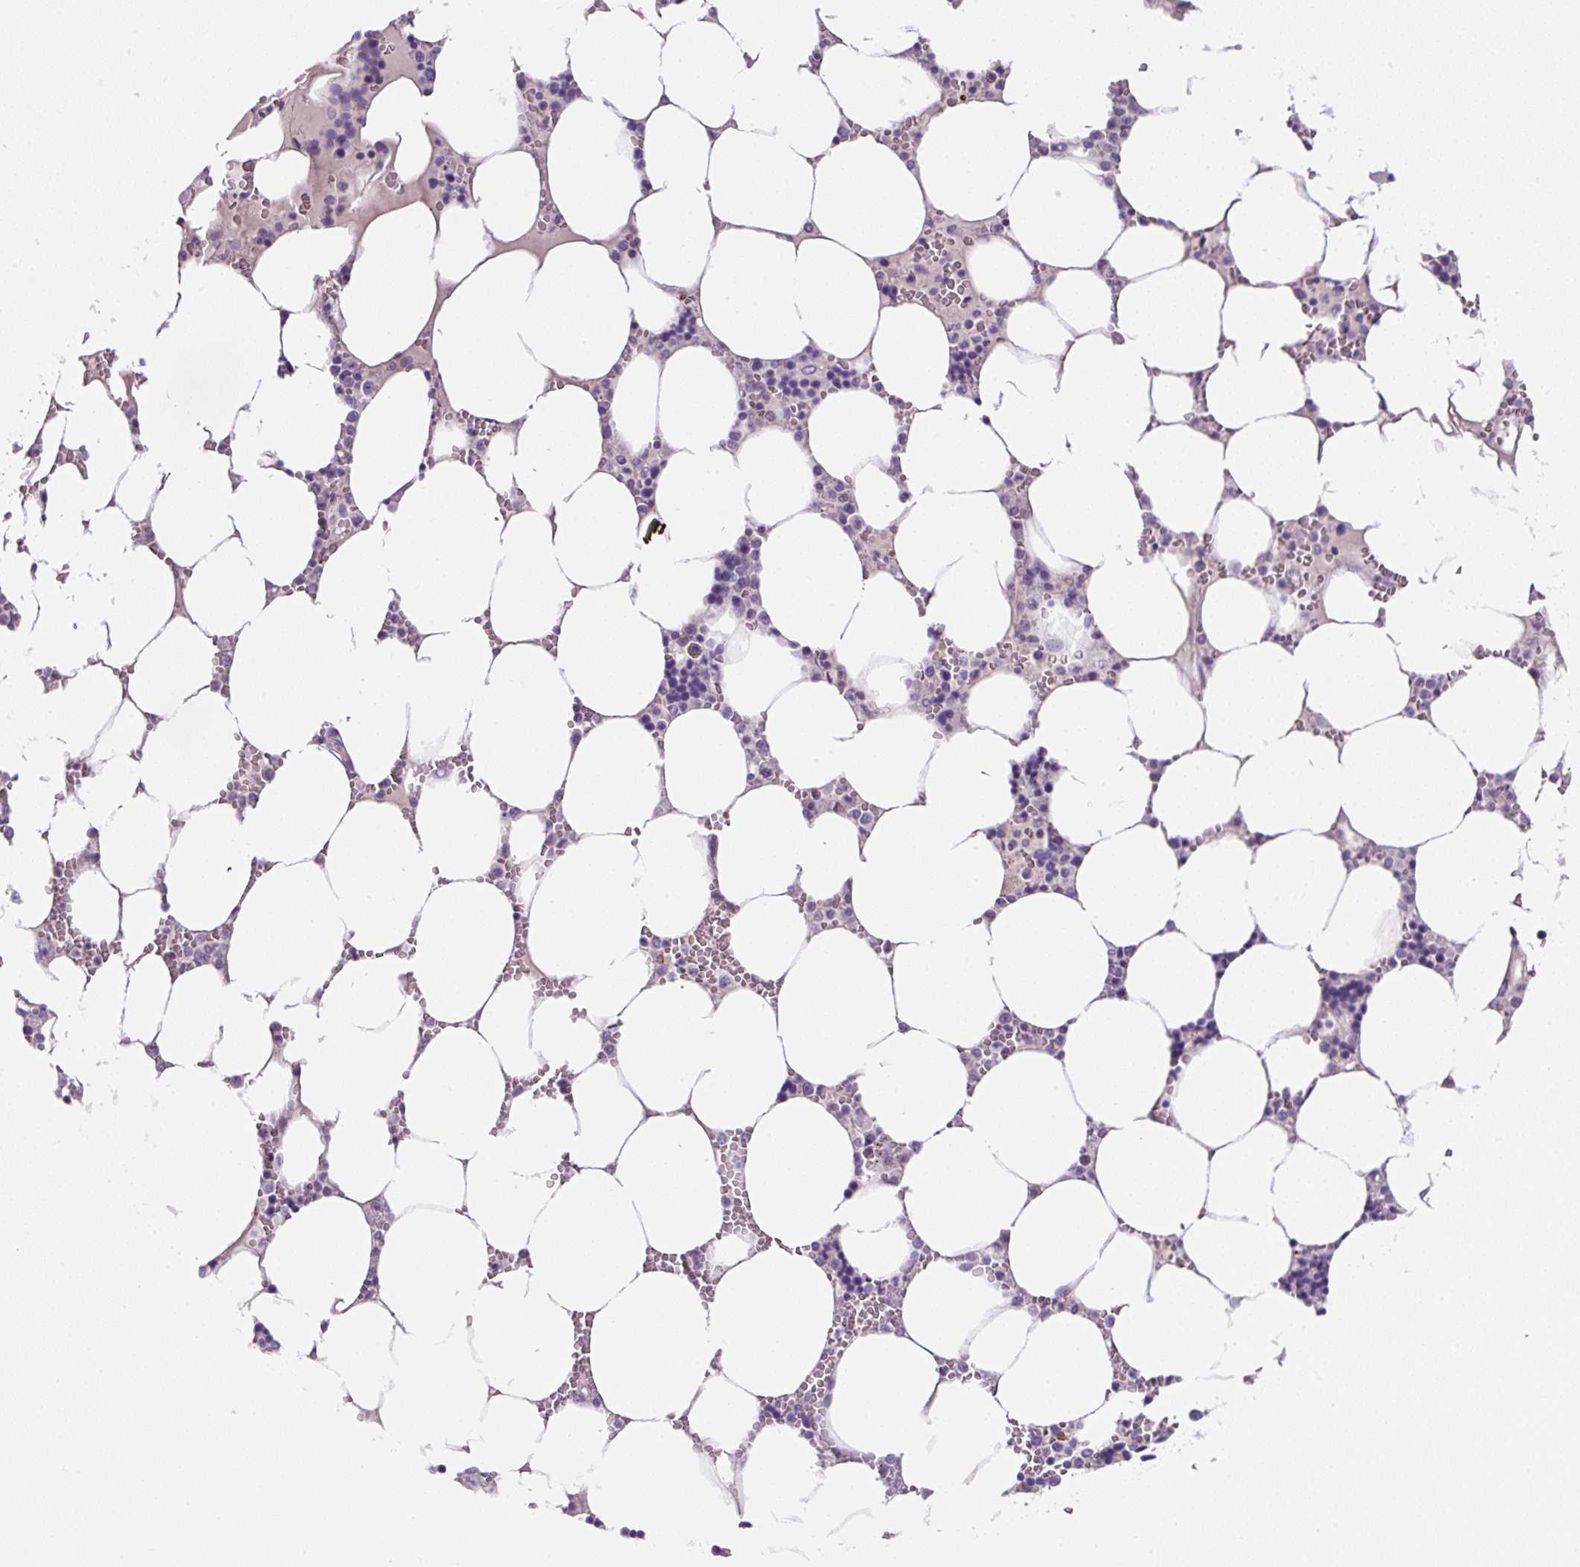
{"staining": {"intensity": "negative", "quantity": "none", "location": "none"}, "tissue": "bone marrow", "cell_type": "Hematopoietic cells", "image_type": "normal", "snomed": [{"axis": "morphology", "description": "Normal tissue, NOS"}, {"axis": "topography", "description": "Bone marrow"}], "caption": "This is an immunohistochemistry micrograph of unremarkable human bone marrow. There is no staining in hematopoietic cells.", "gene": "OR14A2", "patient": {"sex": "male", "age": 64}}